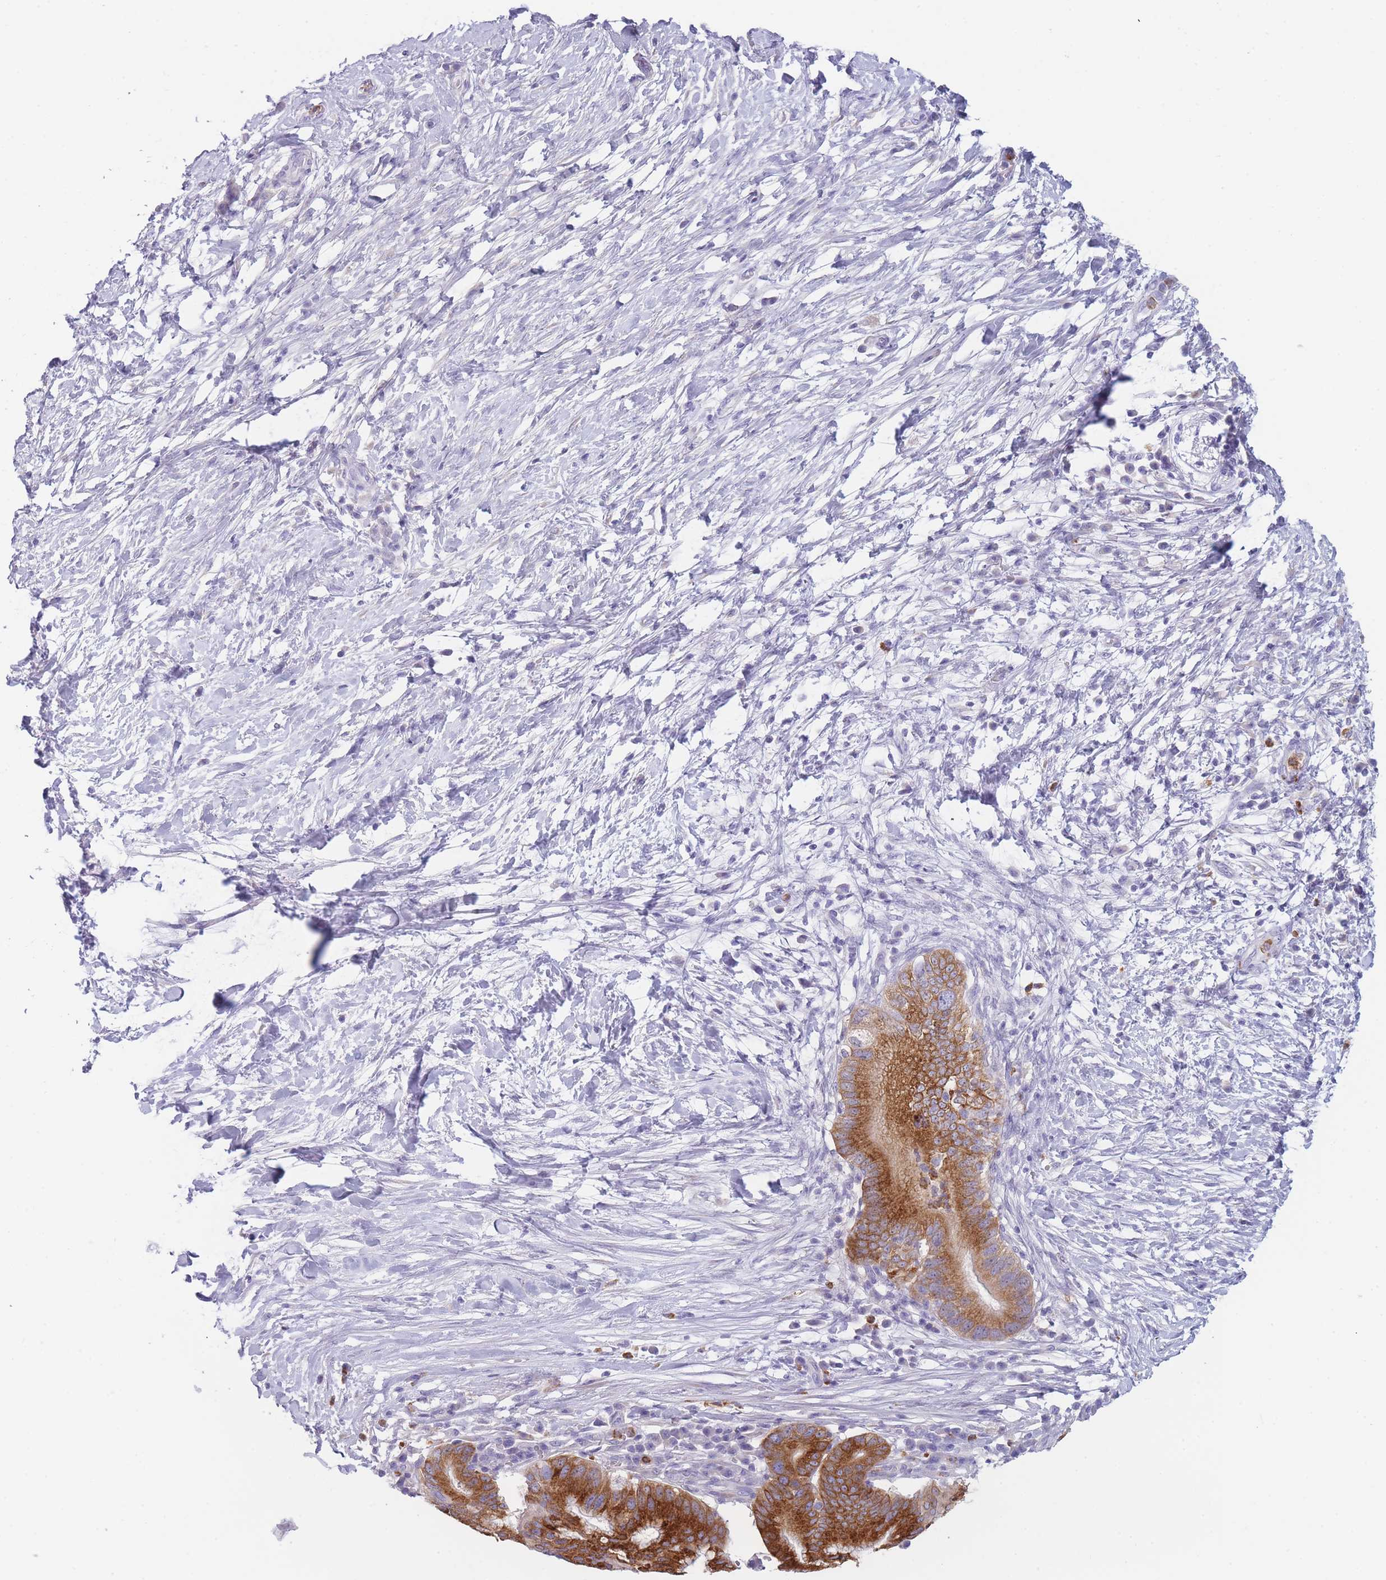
{"staining": {"intensity": "strong", "quantity": ">75%", "location": "cytoplasmic/membranous"}, "tissue": "pancreatic cancer", "cell_type": "Tumor cells", "image_type": "cancer", "snomed": [{"axis": "morphology", "description": "Adenocarcinoma, NOS"}, {"axis": "topography", "description": "Pancreas"}], "caption": "Pancreatic adenocarcinoma stained for a protein (brown) shows strong cytoplasmic/membranous positive expression in approximately >75% of tumor cells.", "gene": "ZNF627", "patient": {"sex": "male", "age": 68}}